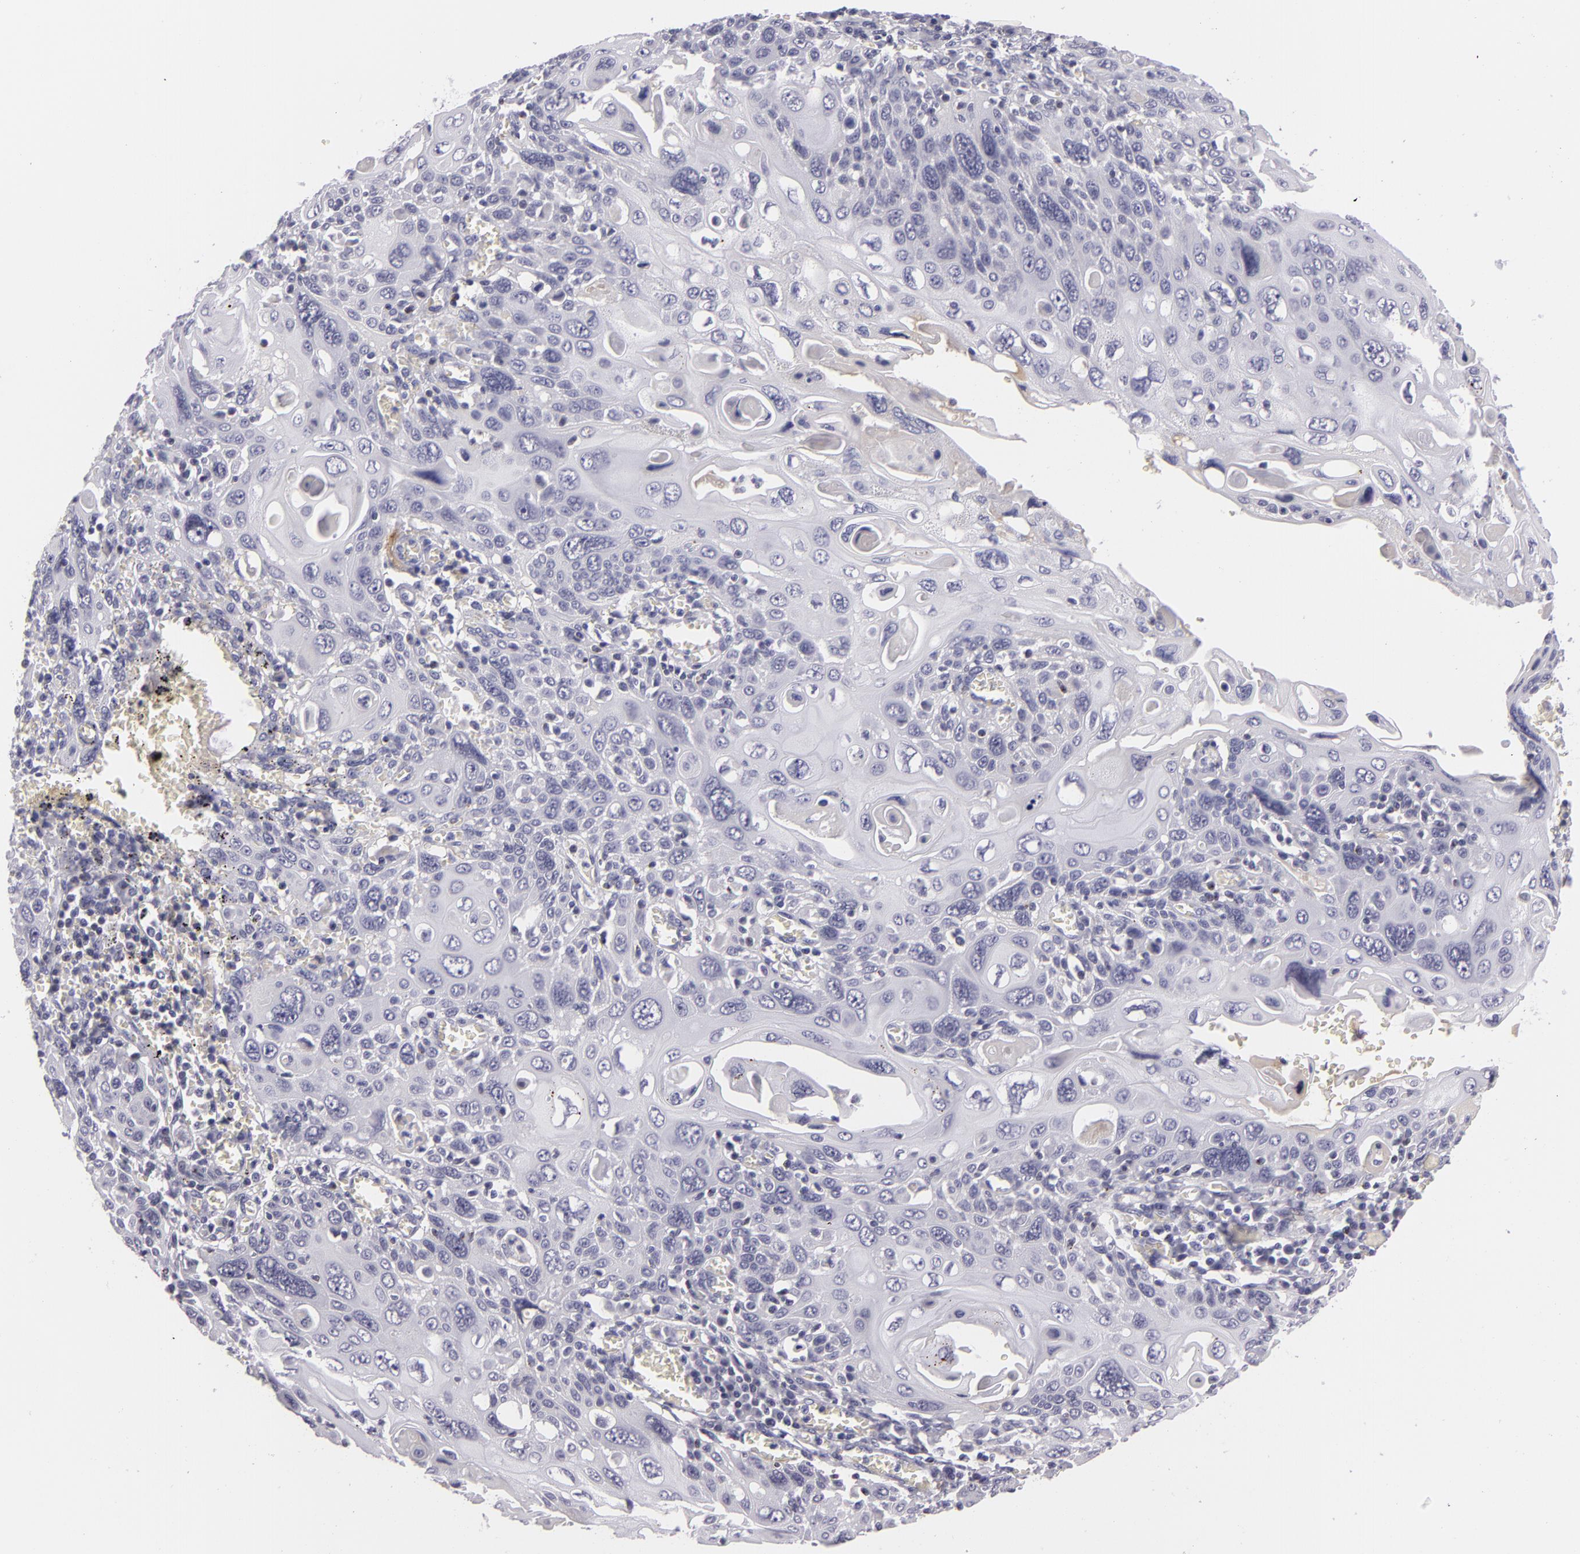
{"staining": {"intensity": "negative", "quantity": "none", "location": "none"}, "tissue": "cervical cancer", "cell_type": "Tumor cells", "image_type": "cancer", "snomed": [{"axis": "morphology", "description": "Squamous cell carcinoma, NOS"}, {"axis": "topography", "description": "Cervix"}], "caption": "Human cervical cancer (squamous cell carcinoma) stained for a protein using immunohistochemistry reveals no positivity in tumor cells.", "gene": "CTNNB1", "patient": {"sex": "female", "age": 54}}